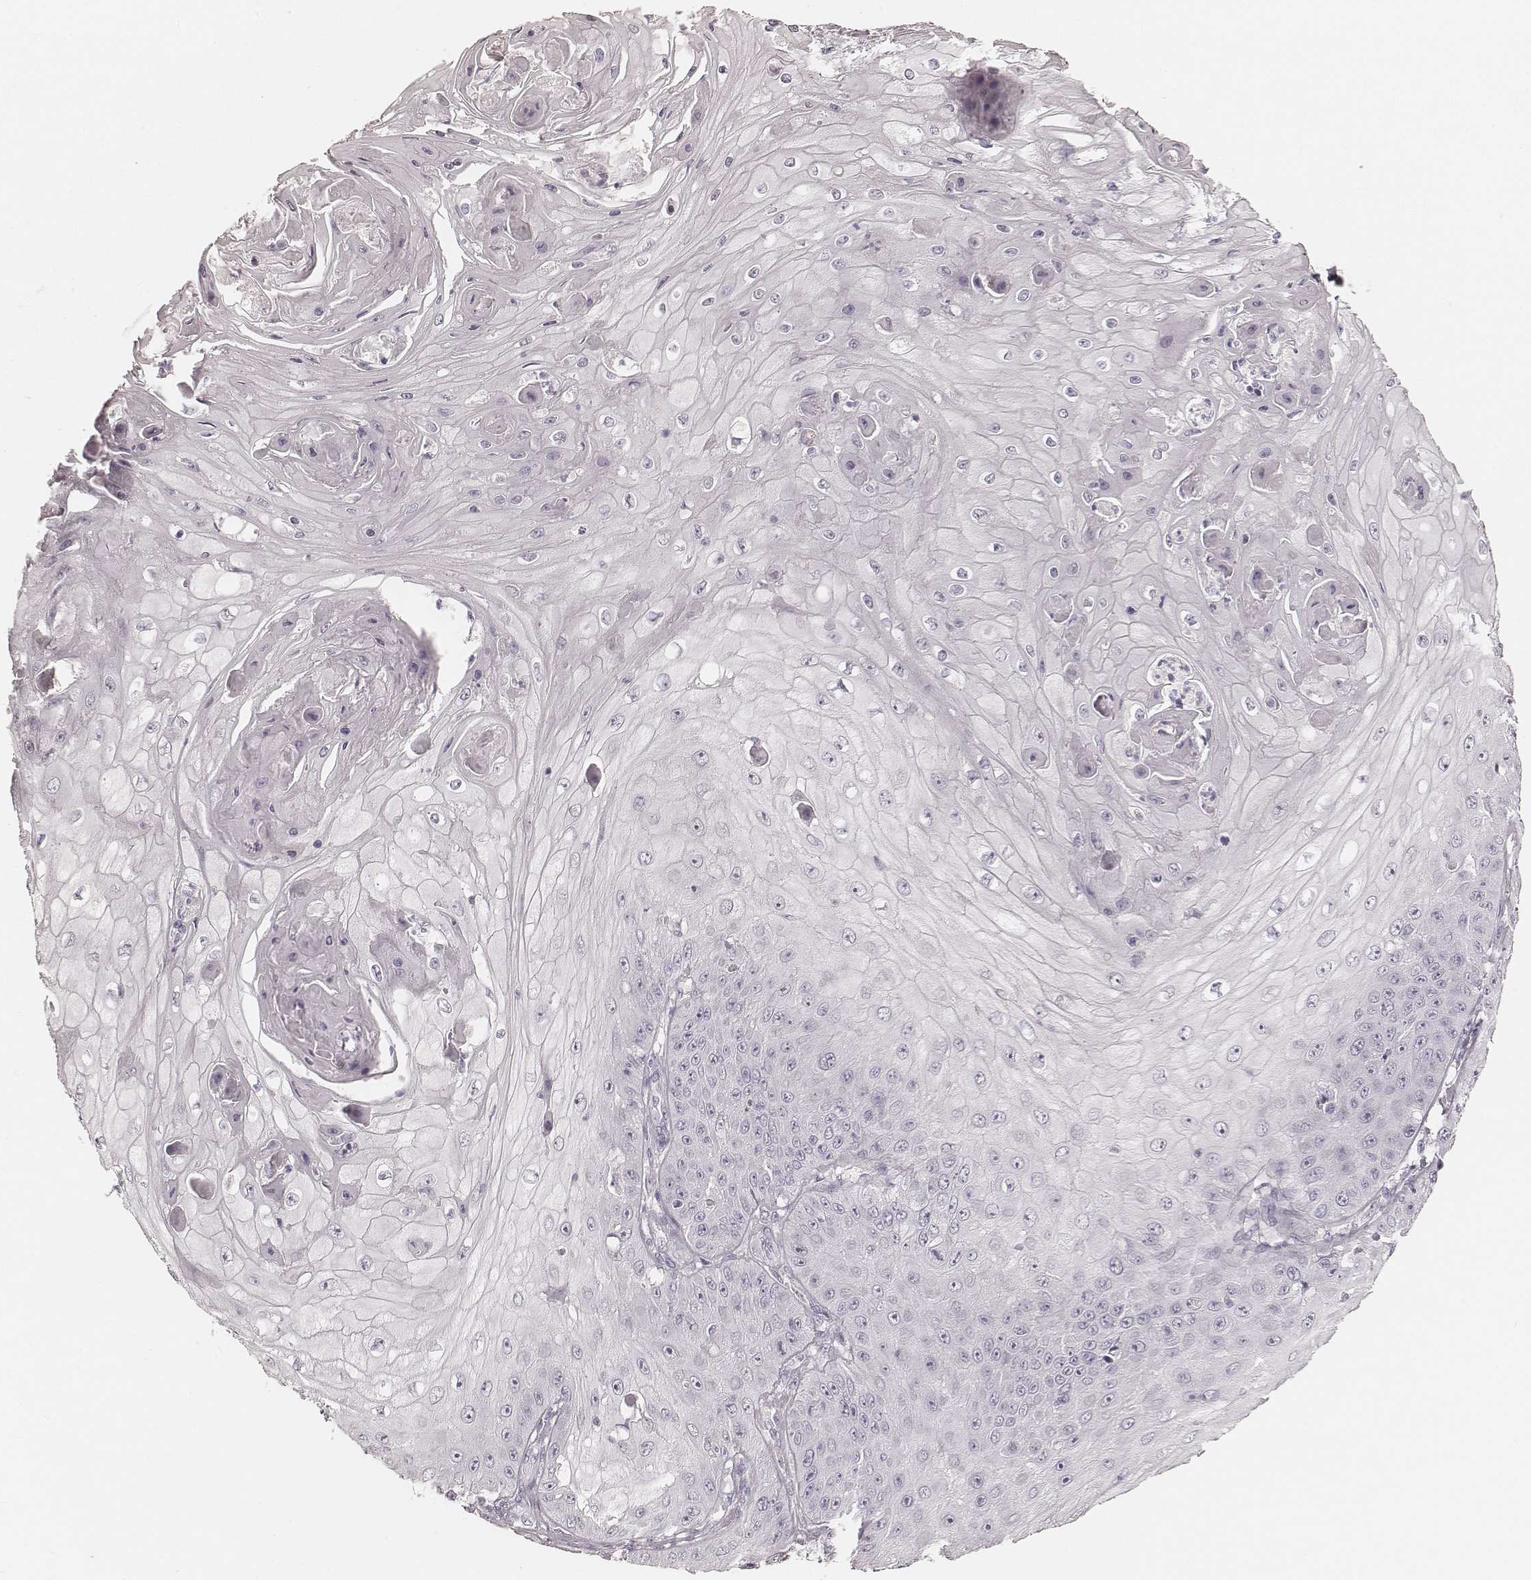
{"staining": {"intensity": "negative", "quantity": "none", "location": "none"}, "tissue": "skin cancer", "cell_type": "Tumor cells", "image_type": "cancer", "snomed": [{"axis": "morphology", "description": "Squamous cell carcinoma, NOS"}, {"axis": "topography", "description": "Skin"}], "caption": "An immunohistochemistry image of squamous cell carcinoma (skin) is shown. There is no staining in tumor cells of squamous cell carcinoma (skin).", "gene": "KRT26", "patient": {"sex": "male", "age": 70}}